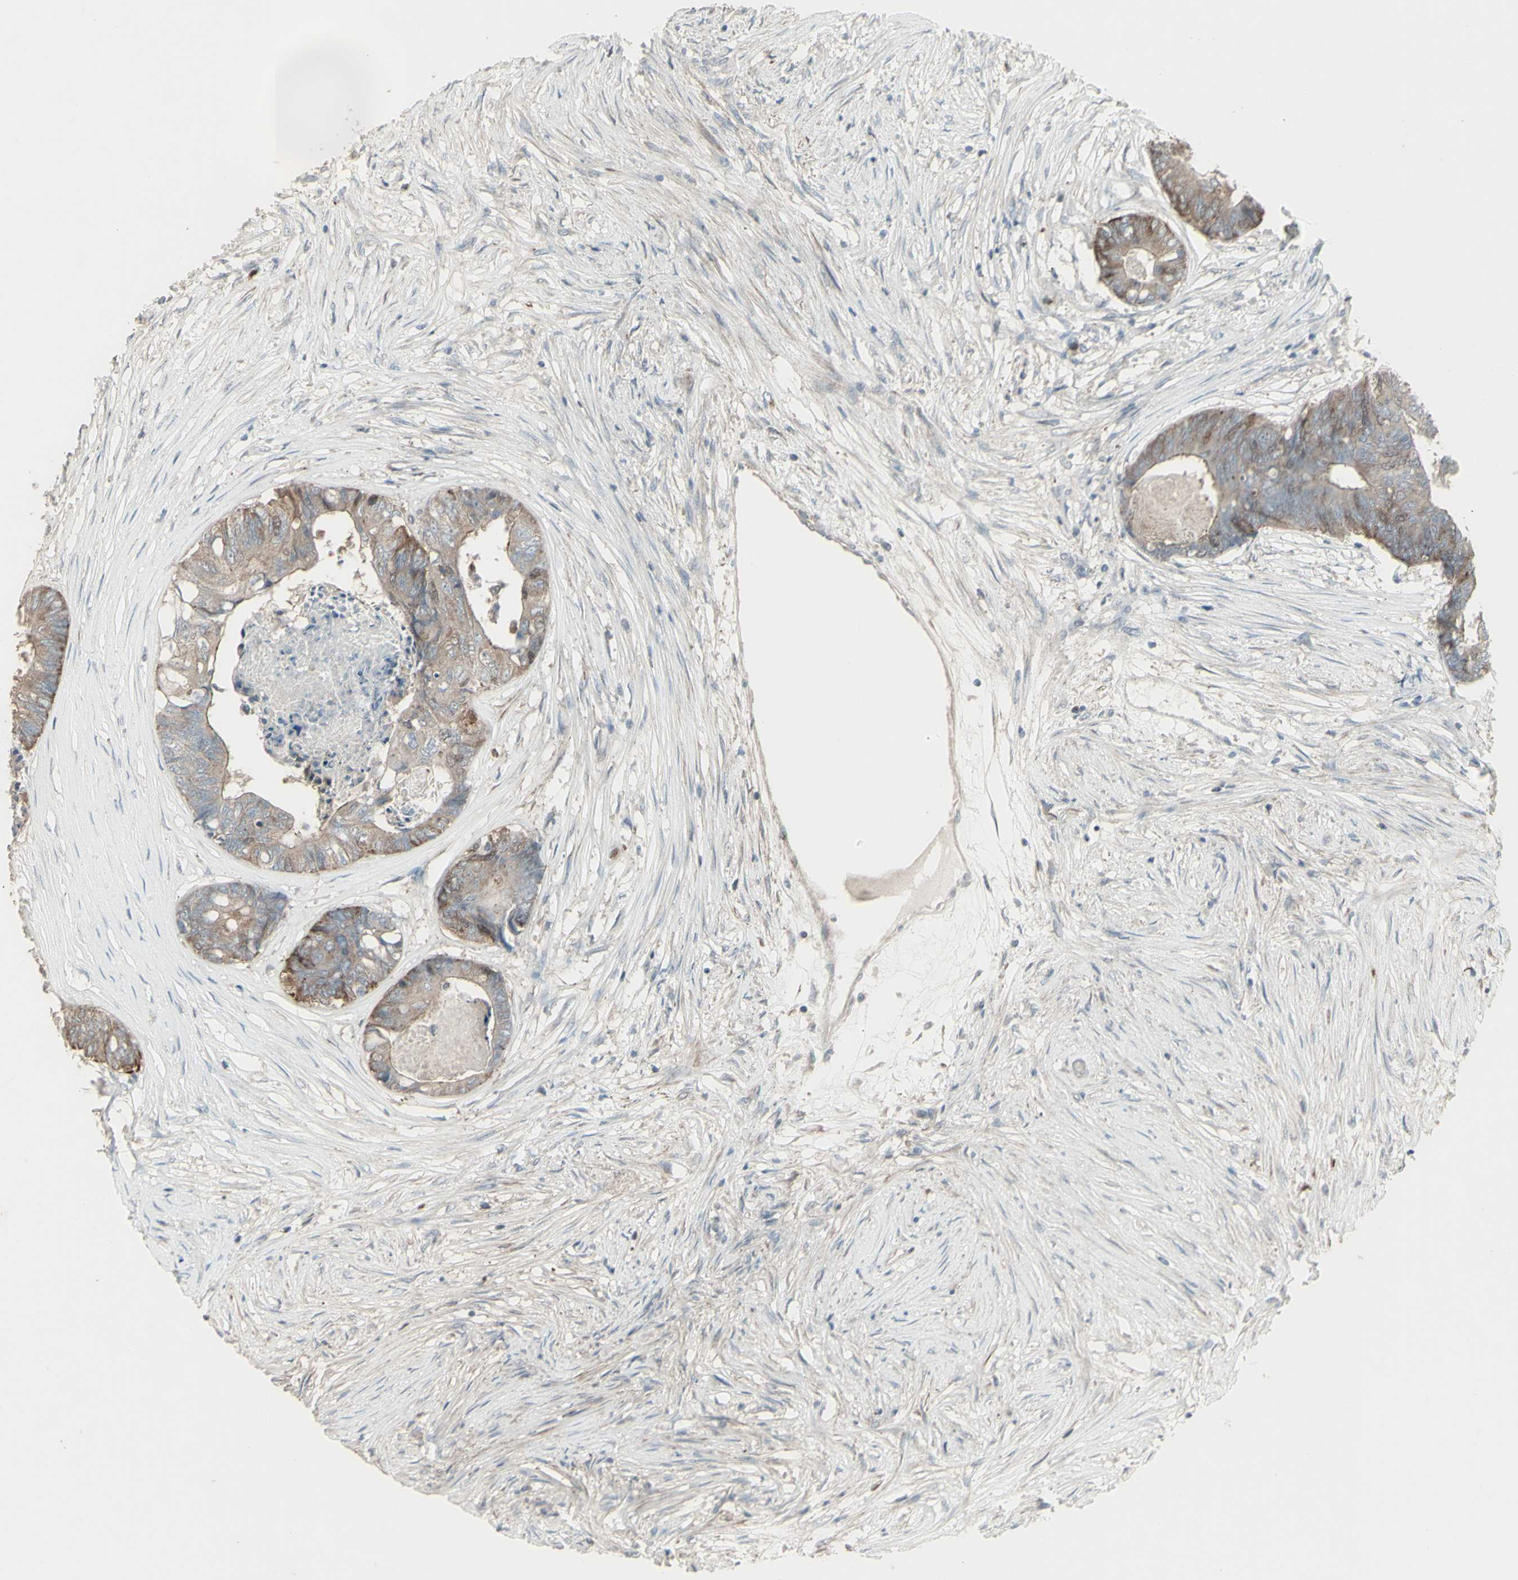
{"staining": {"intensity": "weak", "quantity": ">75%", "location": "cytoplasmic/membranous"}, "tissue": "colorectal cancer", "cell_type": "Tumor cells", "image_type": "cancer", "snomed": [{"axis": "morphology", "description": "Adenocarcinoma, NOS"}, {"axis": "topography", "description": "Rectum"}], "caption": "Immunohistochemical staining of human colorectal adenocarcinoma reveals low levels of weak cytoplasmic/membranous staining in approximately >75% of tumor cells. Nuclei are stained in blue.", "gene": "GMNN", "patient": {"sex": "male", "age": 63}}